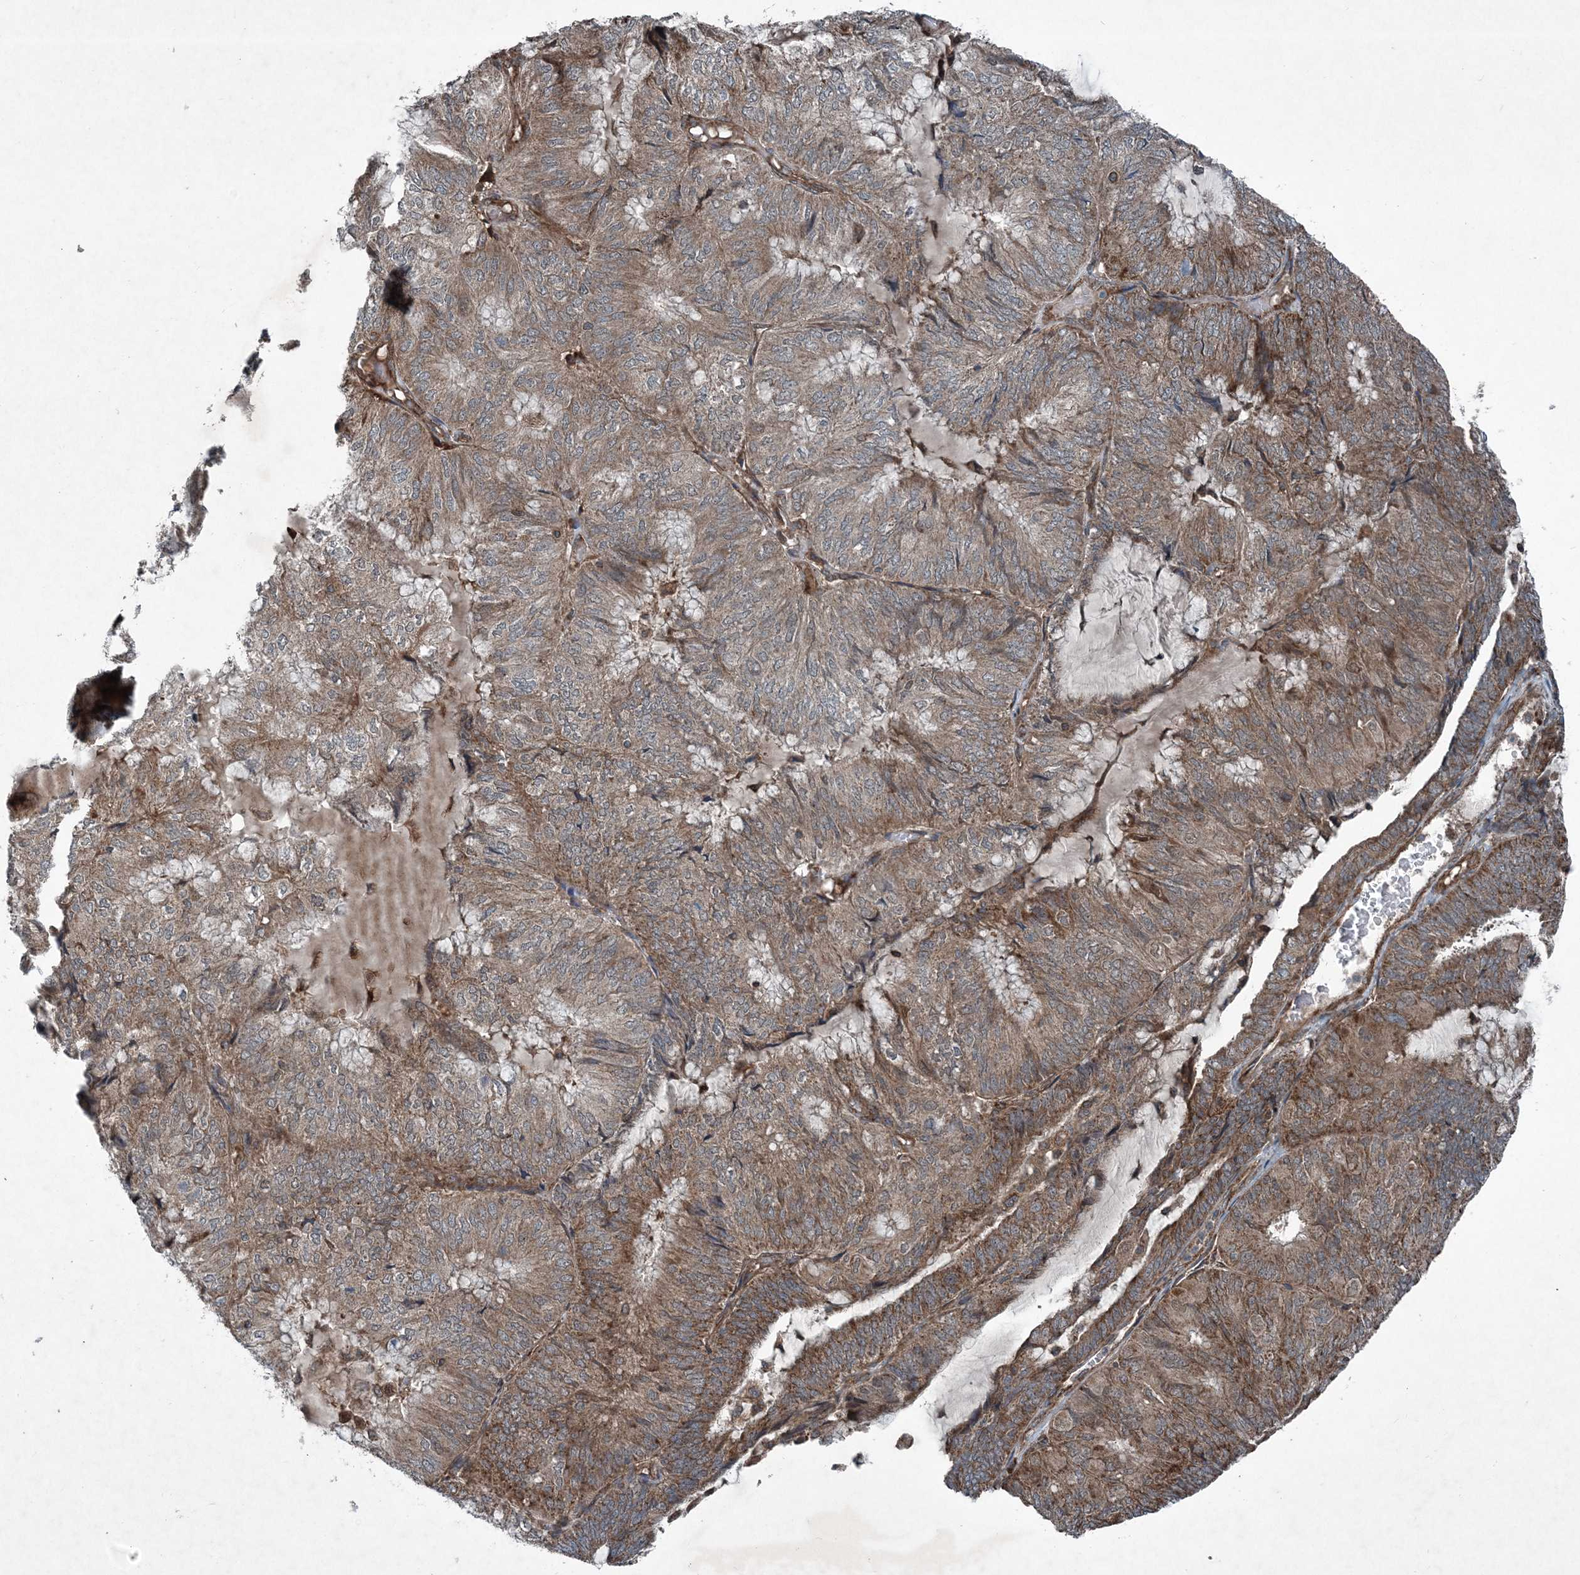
{"staining": {"intensity": "moderate", "quantity": ">75%", "location": "cytoplasmic/membranous"}, "tissue": "endometrial cancer", "cell_type": "Tumor cells", "image_type": "cancer", "snomed": [{"axis": "morphology", "description": "Adenocarcinoma, NOS"}, {"axis": "topography", "description": "Endometrium"}], "caption": "Protein expression analysis of human endometrial cancer reveals moderate cytoplasmic/membranous expression in approximately >75% of tumor cells.", "gene": "NDUFA2", "patient": {"sex": "female", "age": 81}}